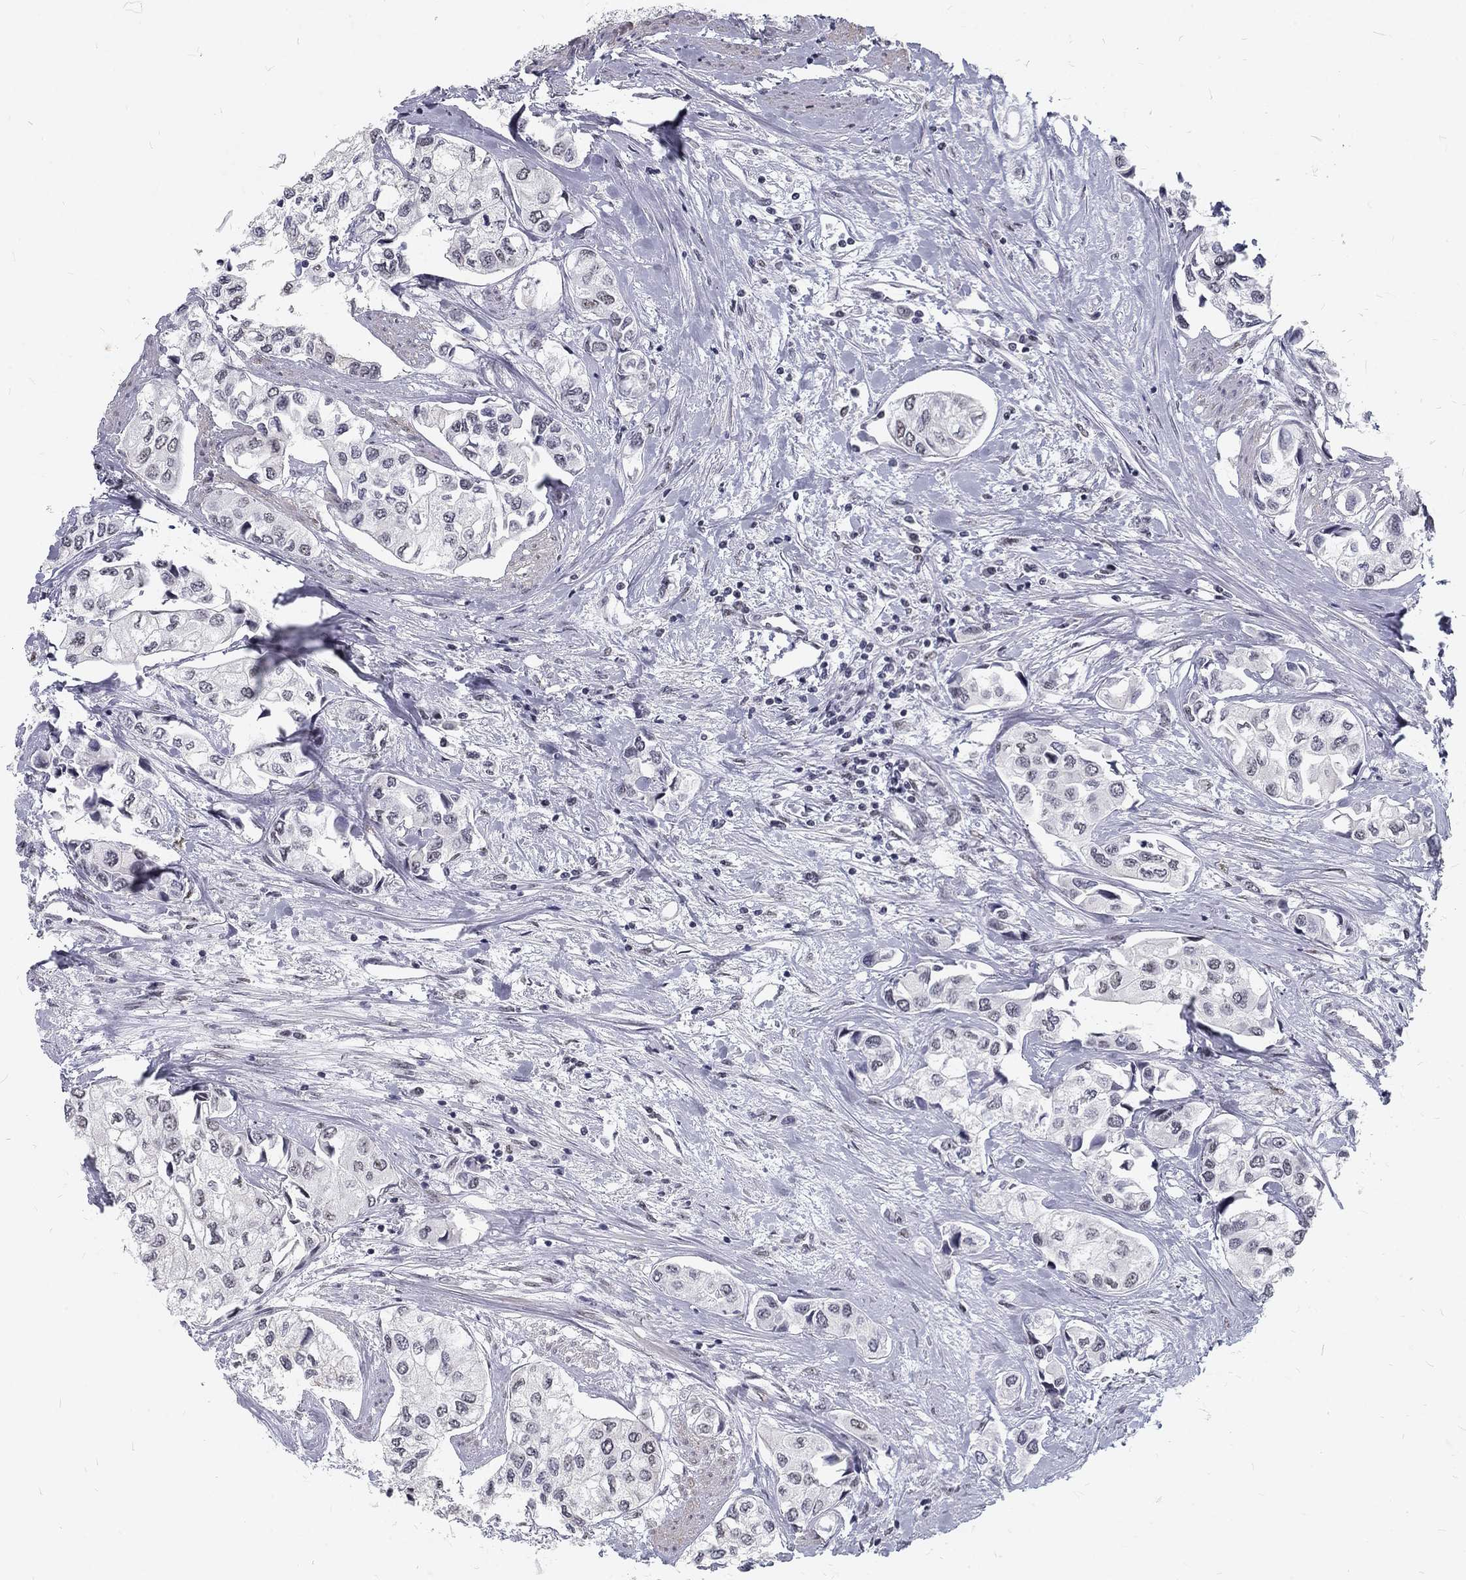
{"staining": {"intensity": "negative", "quantity": "none", "location": "none"}, "tissue": "urothelial cancer", "cell_type": "Tumor cells", "image_type": "cancer", "snomed": [{"axis": "morphology", "description": "Urothelial carcinoma, High grade"}, {"axis": "topography", "description": "Urinary bladder"}], "caption": "The image displays no staining of tumor cells in urothelial carcinoma (high-grade).", "gene": "SNORC", "patient": {"sex": "male", "age": 73}}